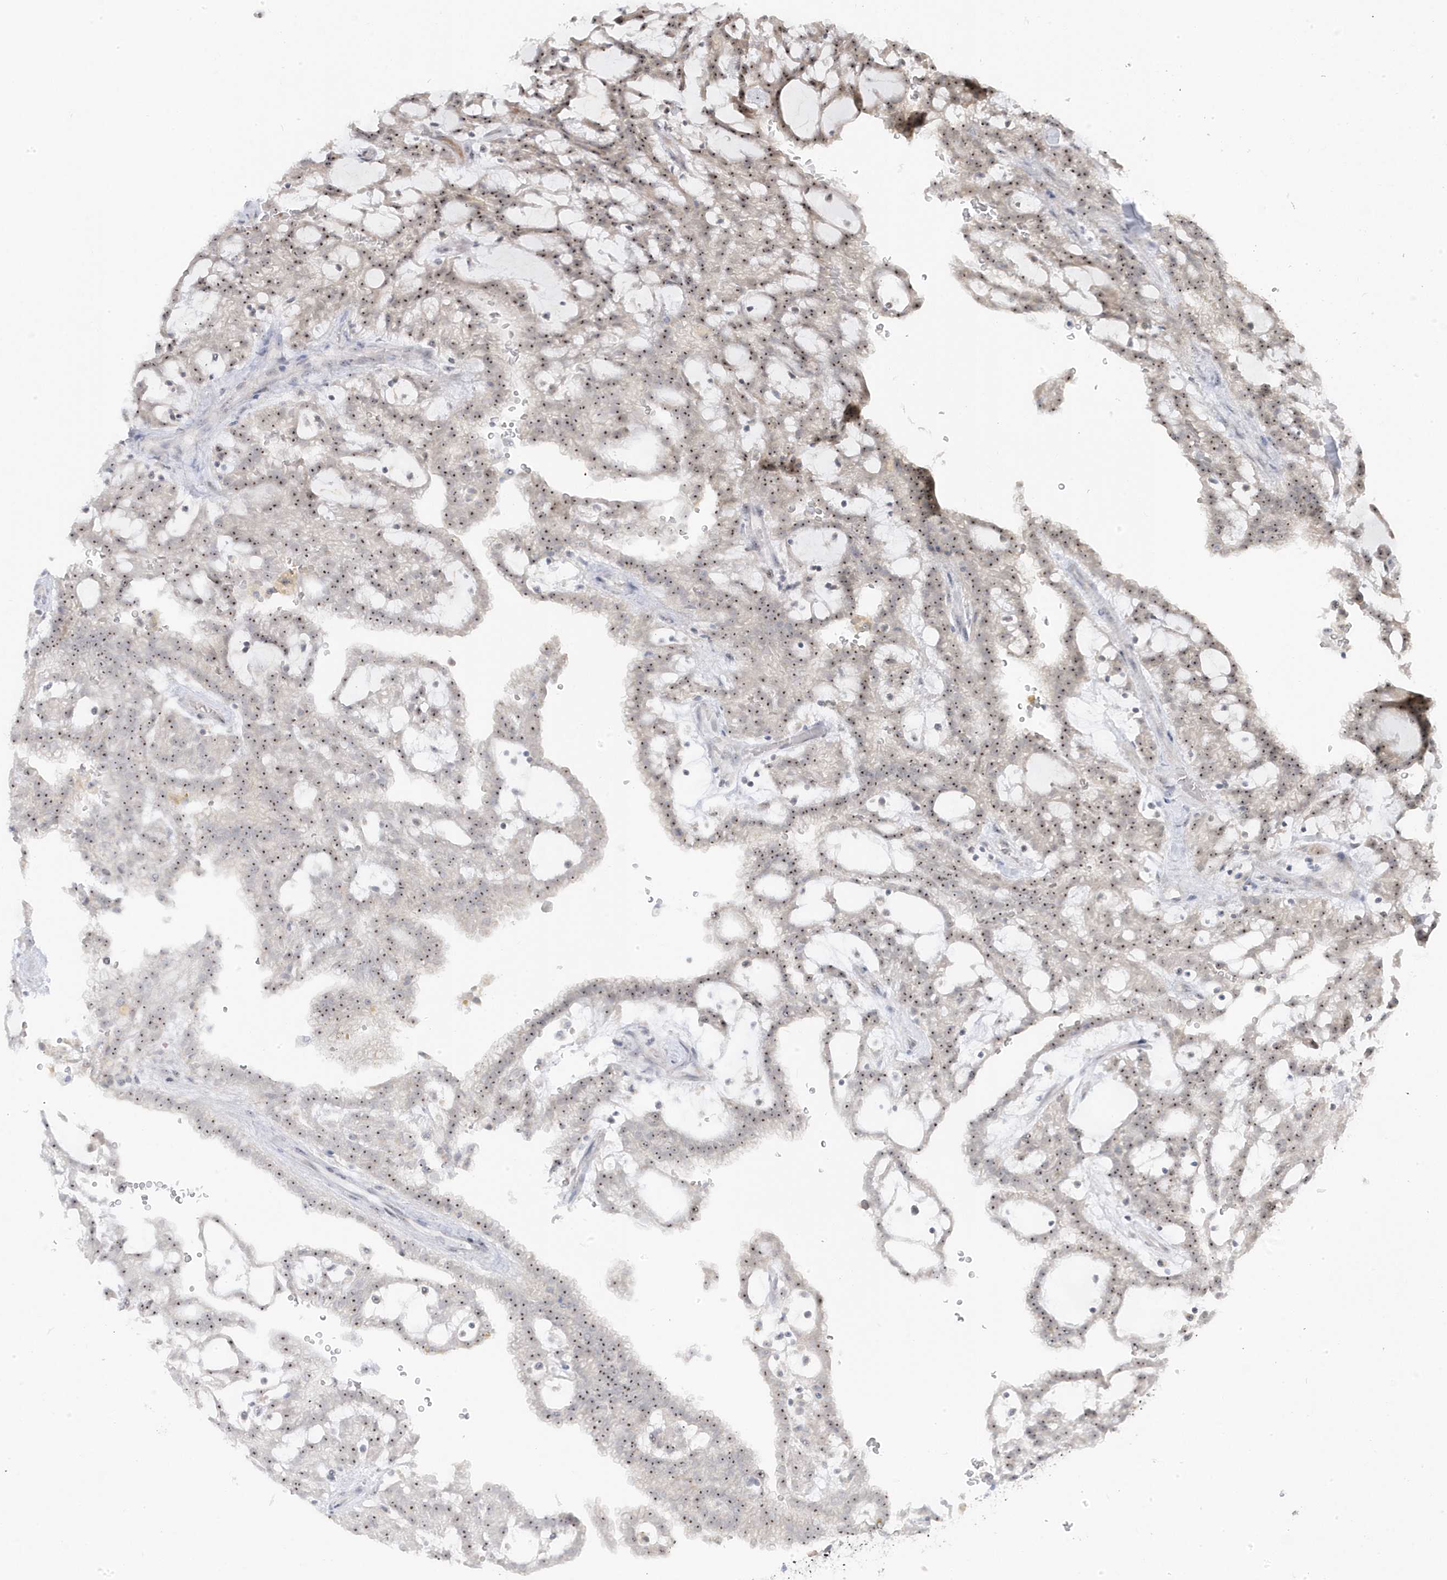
{"staining": {"intensity": "strong", "quantity": ">75%", "location": "nuclear"}, "tissue": "renal cancer", "cell_type": "Tumor cells", "image_type": "cancer", "snomed": [{"axis": "morphology", "description": "Adenocarcinoma, NOS"}, {"axis": "topography", "description": "Kidney"}], "caption": "Protein staining reveals strong nuclear staining in approximately >75% of tumor cells in renal adenocarcinoma. Nuclei are stained in blue.", "gene": "TSEN15", "patient": {"sex": "male", "age": 63}}